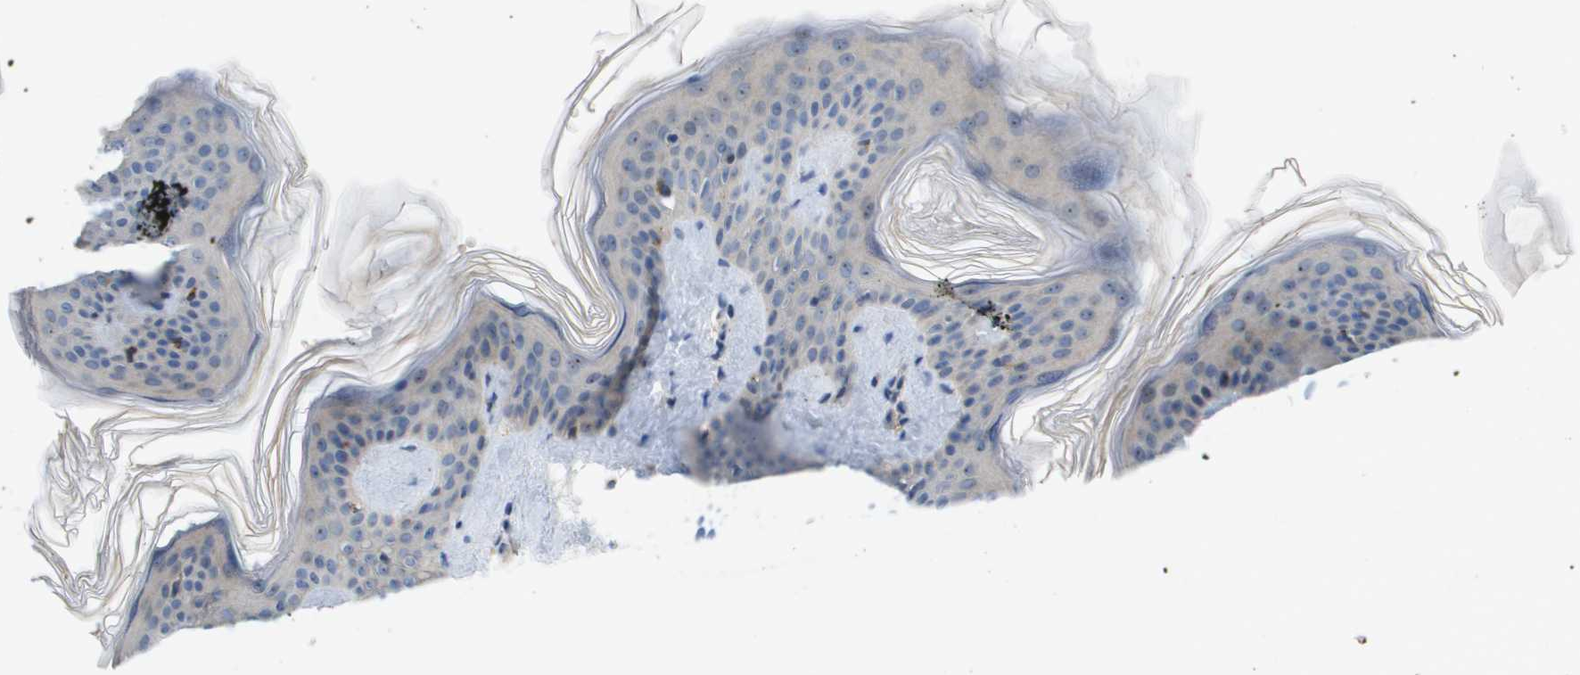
{"staining": {"intensity": "negative", "quantity": "none", "location": "none"}, "tissue": "skin", "cell_type": "Fibroblasts", "image_type": "normal", "snomed": [{"axis": "morphology", "description": "Normal tissue, NOS"}, {"axis": "topography", "description": "Skin"}], "caption": "Immunohistochemistry of normal human skin exhibits no expression in fibroblasts. The staining is performed using DAB (3,3'-diaminobenzidine) brown chromogen with nuclei counter-stained in using hematoxylin.", "gene": "B3GNT5", "patient": {"sex": "female", "age": 17}}